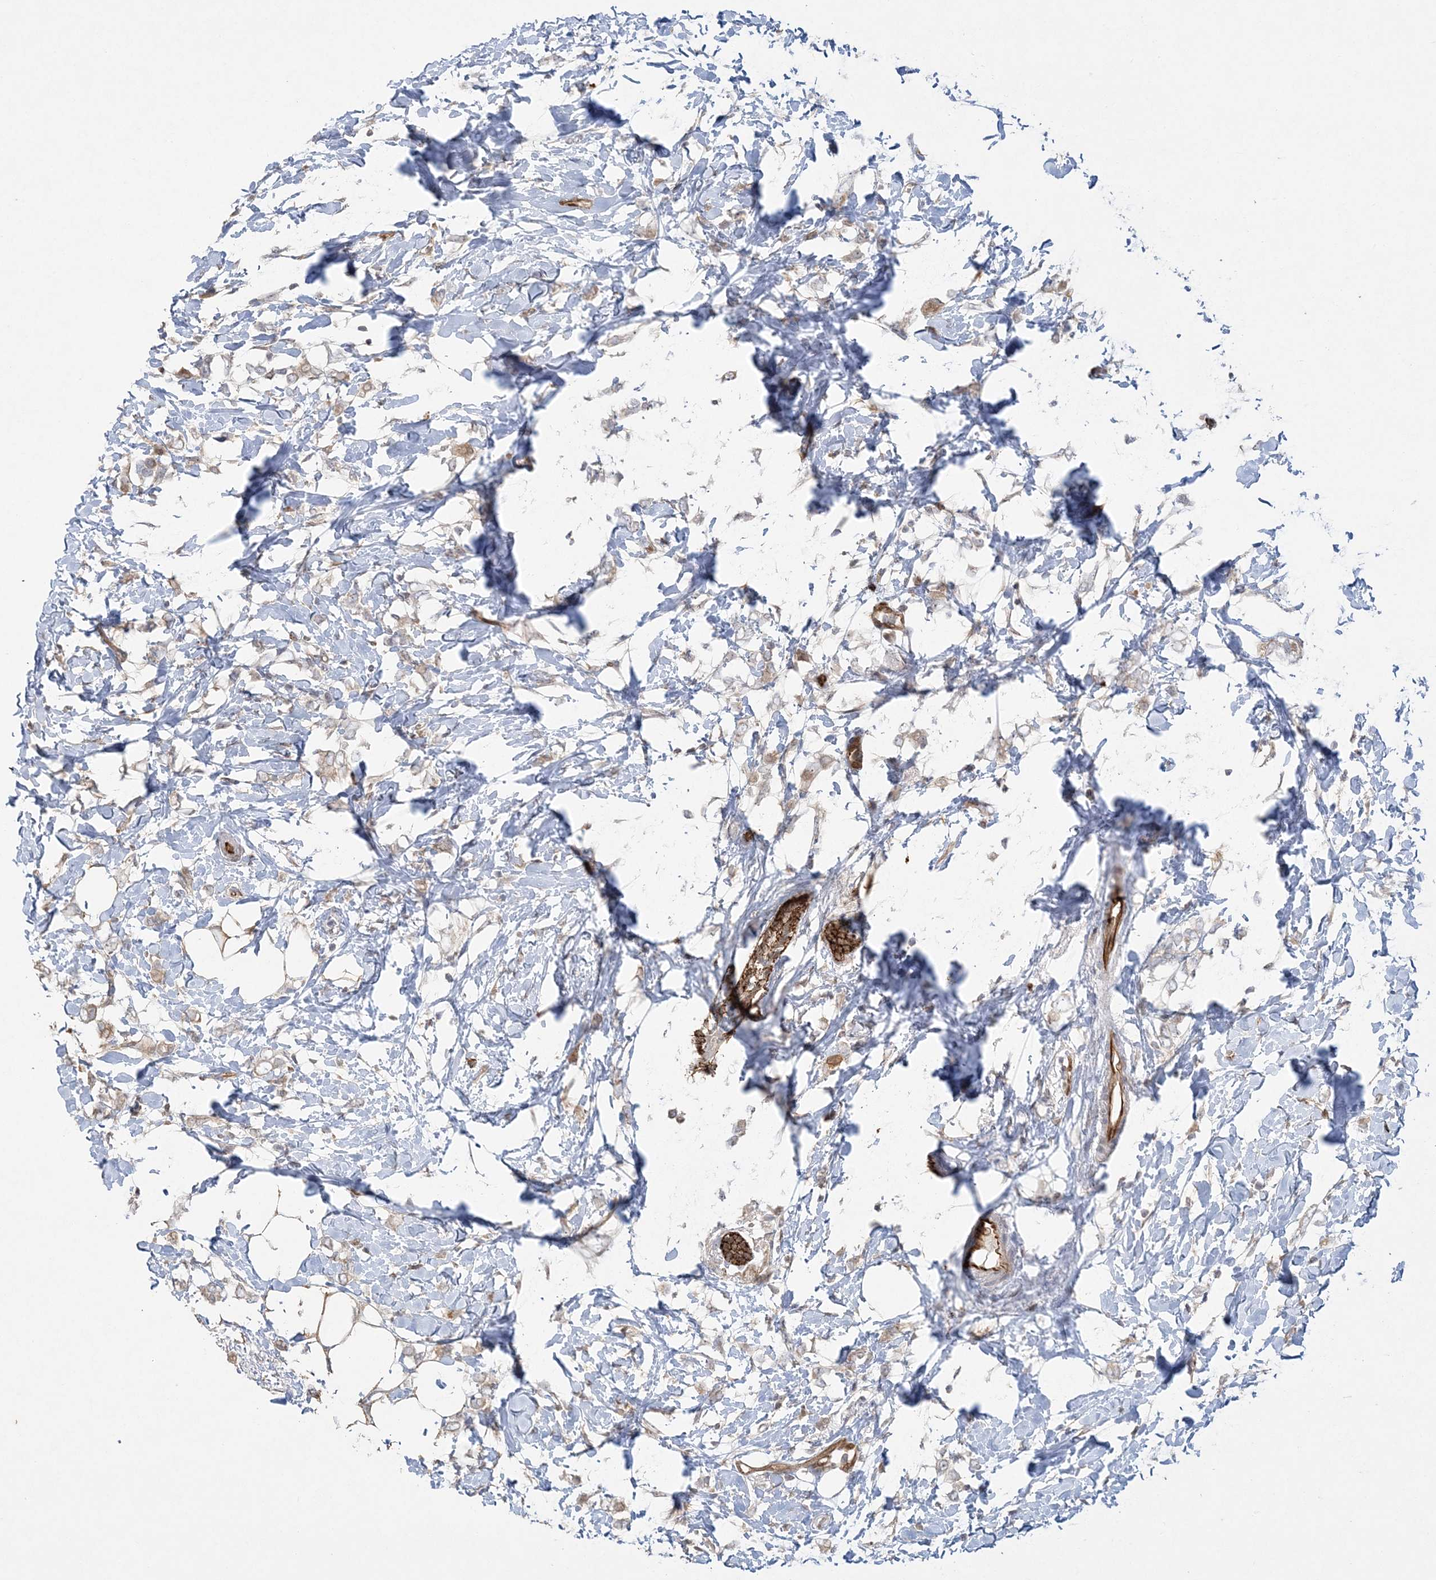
{"staining": {"intensity": "weak", "quantity": ">75%", "location": "cytoplasmic/membranous"}, "tissue": "breast cancer", "cell_type": "Tumor cells", "image_type": "cancer", "snomed": [{"axis": "morphology", "description": "Normal tissue, NOS"}, {"axis": "morphology", "description": "Lobular carcinoma"}, {"axis": "topography", "description": "Breast"}], "caption": "Immunohistochemical staining of breast cancer displays low levels of weak cytoplasmic/membranous protein positivity in about >75% of tumor cells.", "gene": "INPP1", "patient": {"sex": "female", "age": 47}}